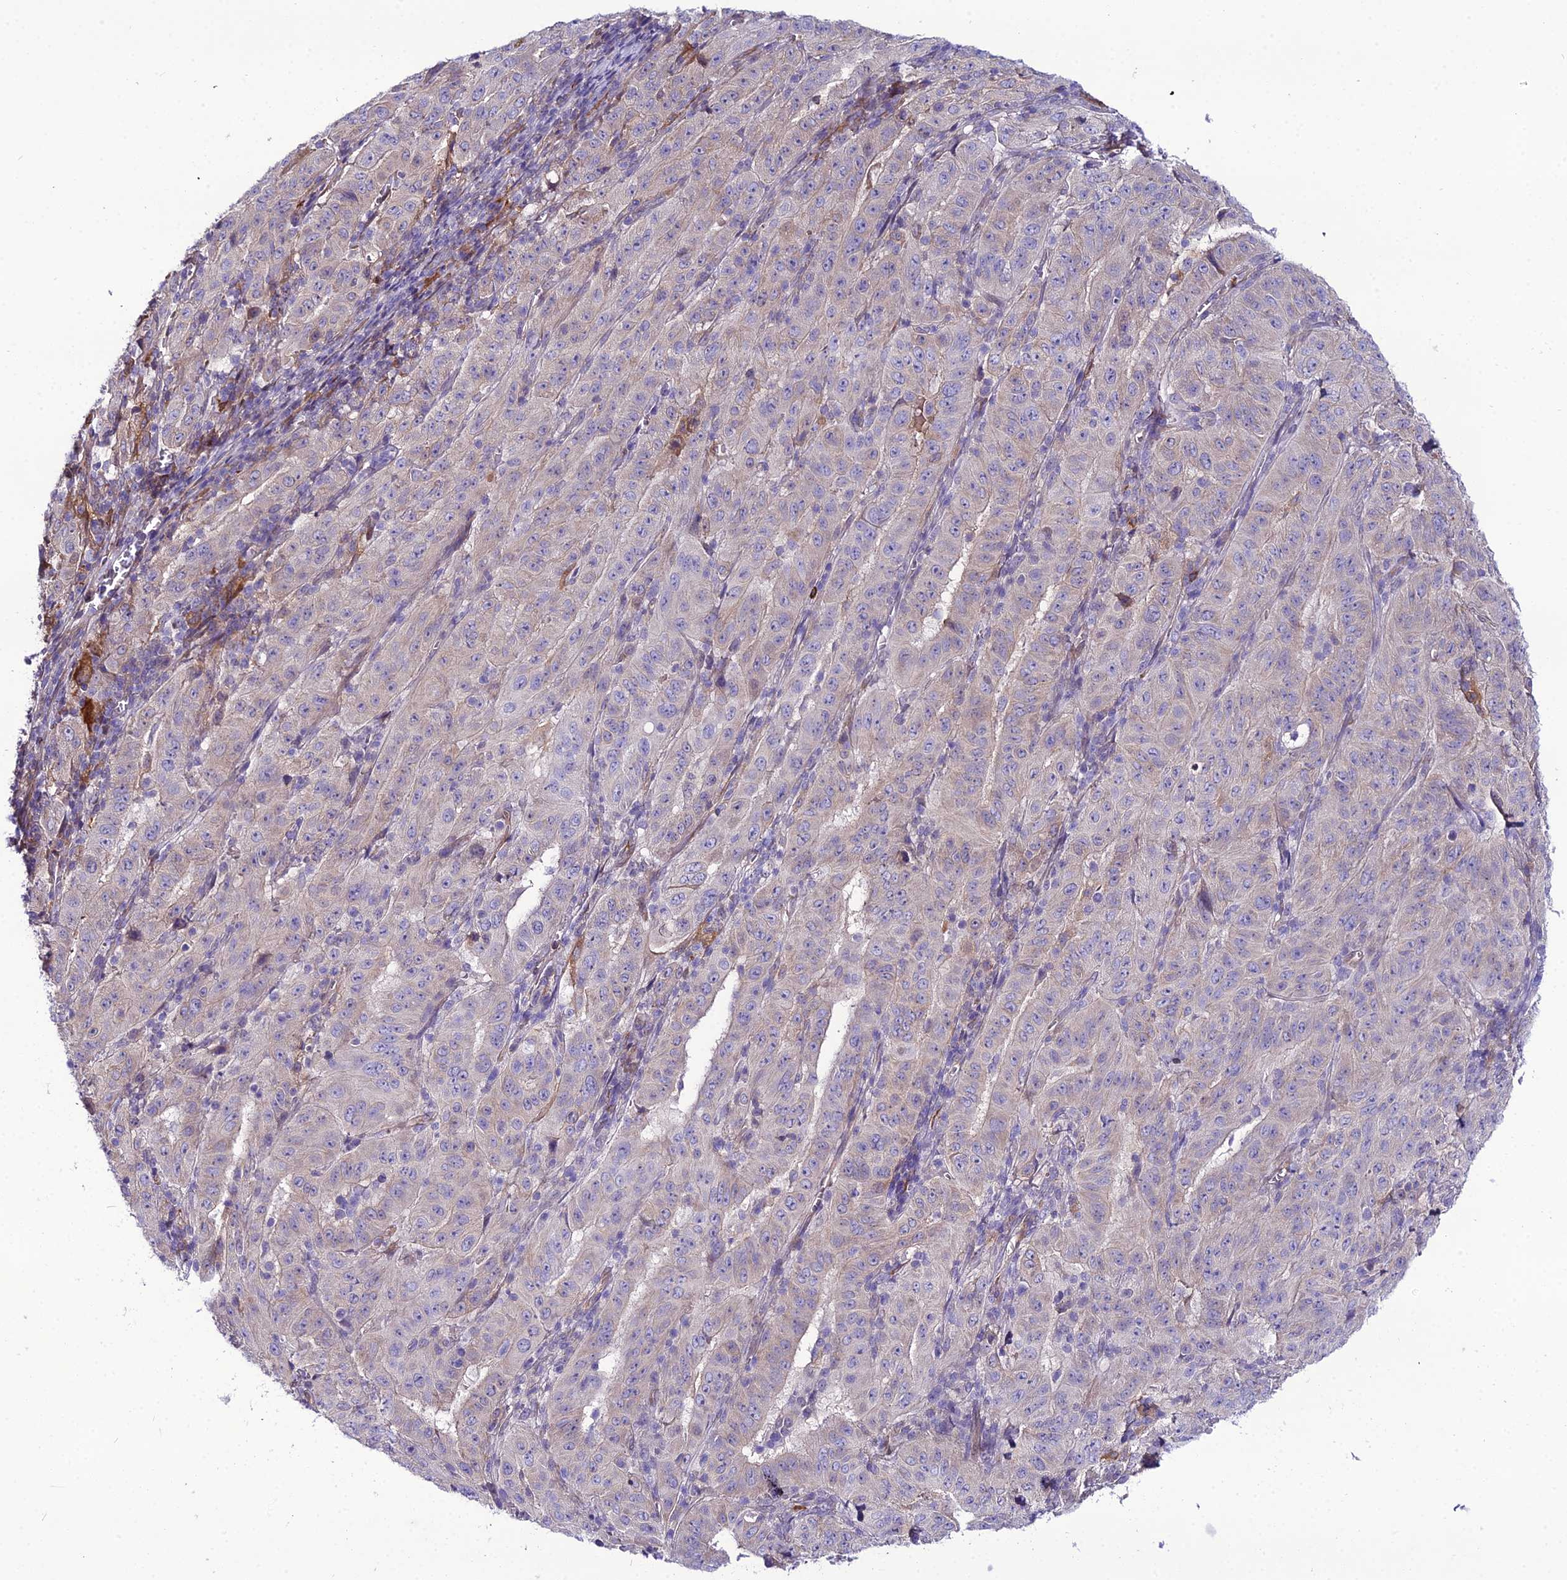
{"staining": {"intensity": "negative", "quantity": "none", "location": "none"}, "tissue": "pancreatic cancer", "cell_type": "Tumor cells", "image_type": "cancer", "snomed": [{"axis": "morphology", "description": "Adenocarcinoma, NOS"}, {"axis": "topography", "description": "Pancreas"}], "caption": "Tumor cells show no significant positivity in pancreatic cancer (adenocarcinoma). The staining was performed using DAB to visualize the protein expression in brown, while the nuclei were stained in blue with hematoxylin (Magnification: 20x).", "gene": "MB21D2", "patient": {"sex": "male", "age": 63}}